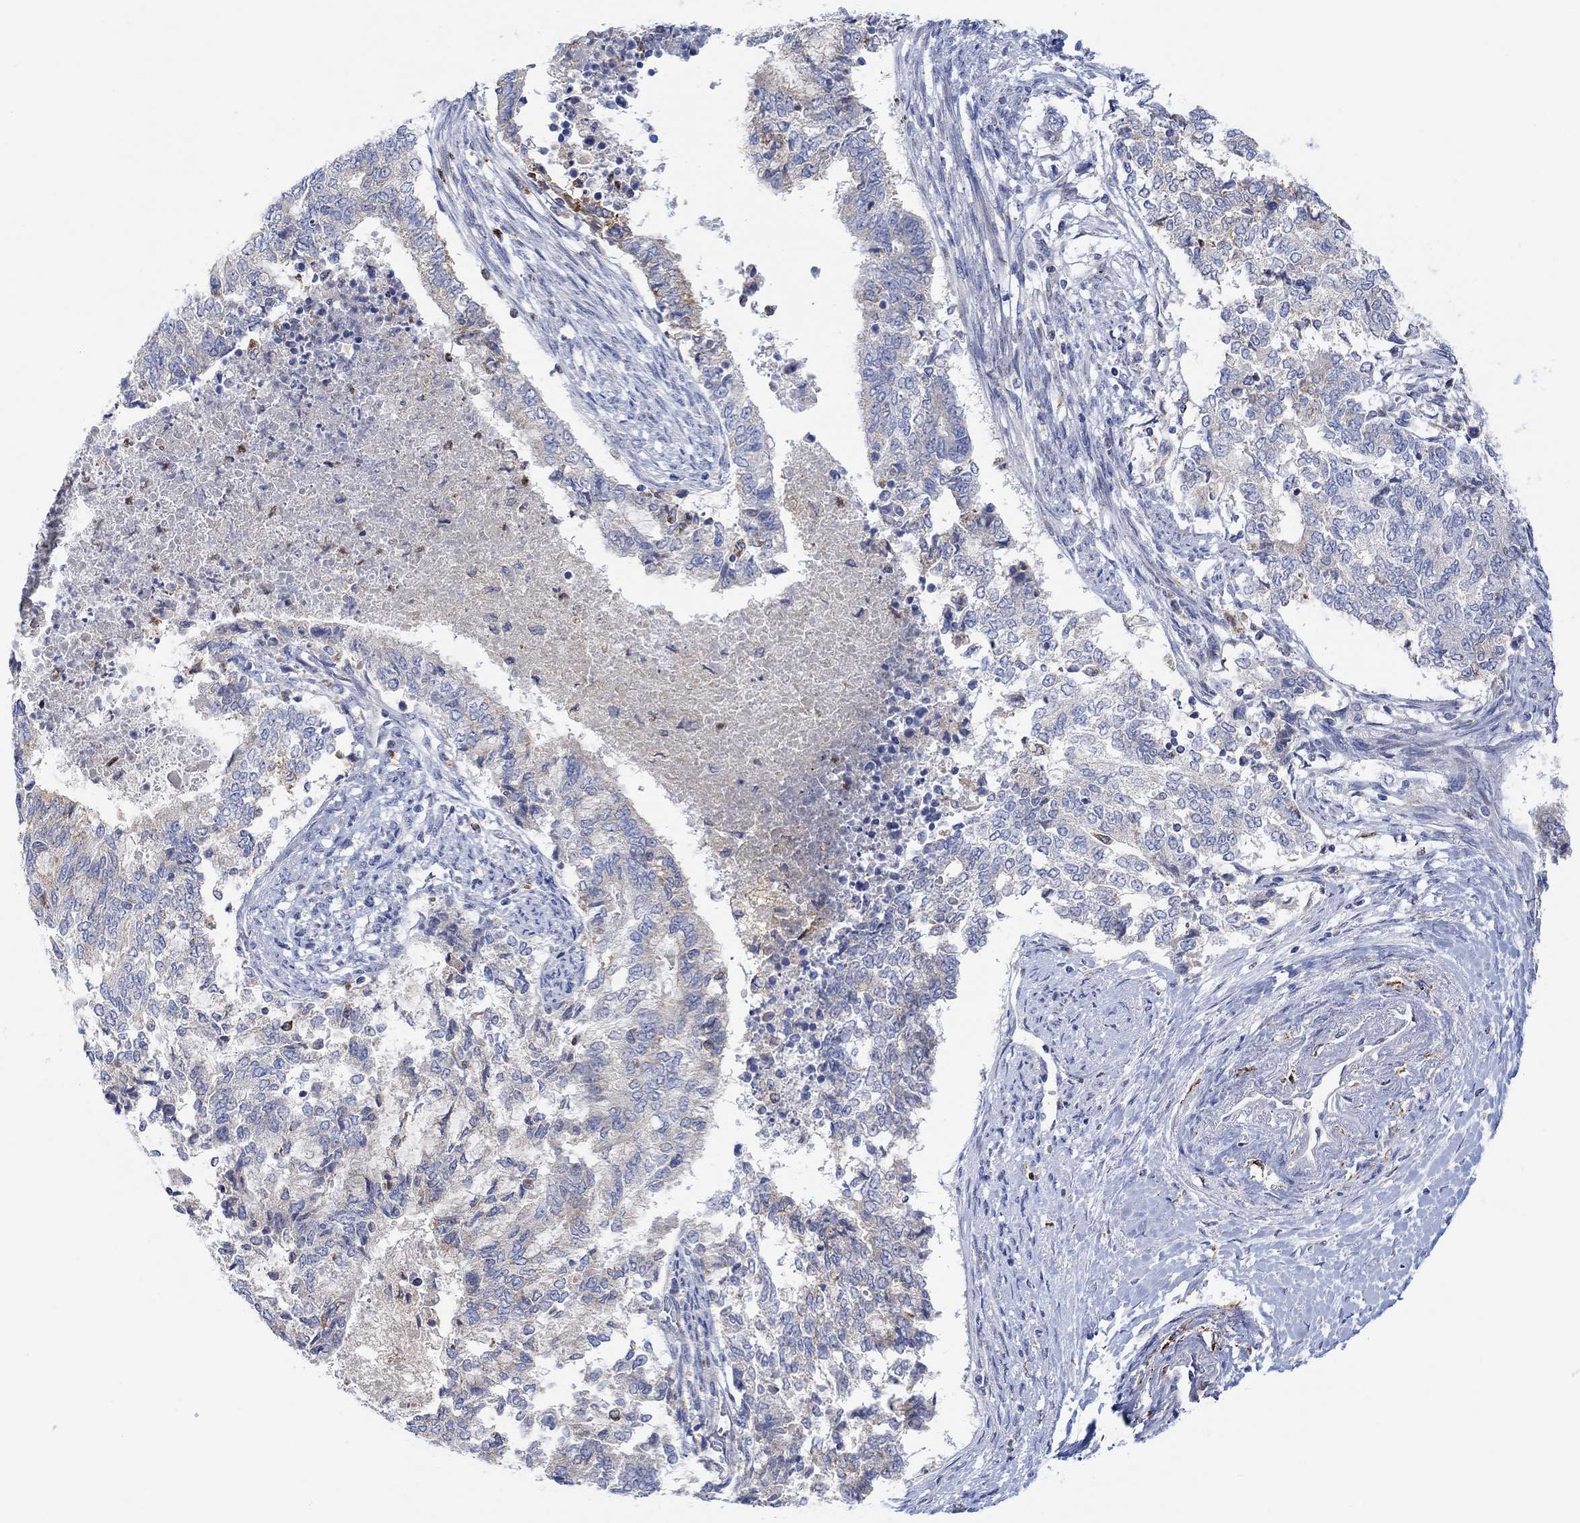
{"staining": {"intensity": "weak", "quantity": "<25%", "location": "cytoplasmic/membranous"}, "tissue": "endometrial cancer", "cell_type": "Tumor cells", "image_type": "cancer", "snomed": [{"axis": "morphology", "description": "Adenocarcinoma, NOS"}, {"axis": "topography", "description": "Endometrium"}], "caption": "Tumor cells are negative for brown protein staining in adenocarcinoma (endometrial). The staining is performed using DAB (3,3'-diaminobenzidine) brown chromogen with nuclei counter-stained in using hematoxylin.", "gene": "ACSL1", "patient": {"sex": "female", "age": 65}}